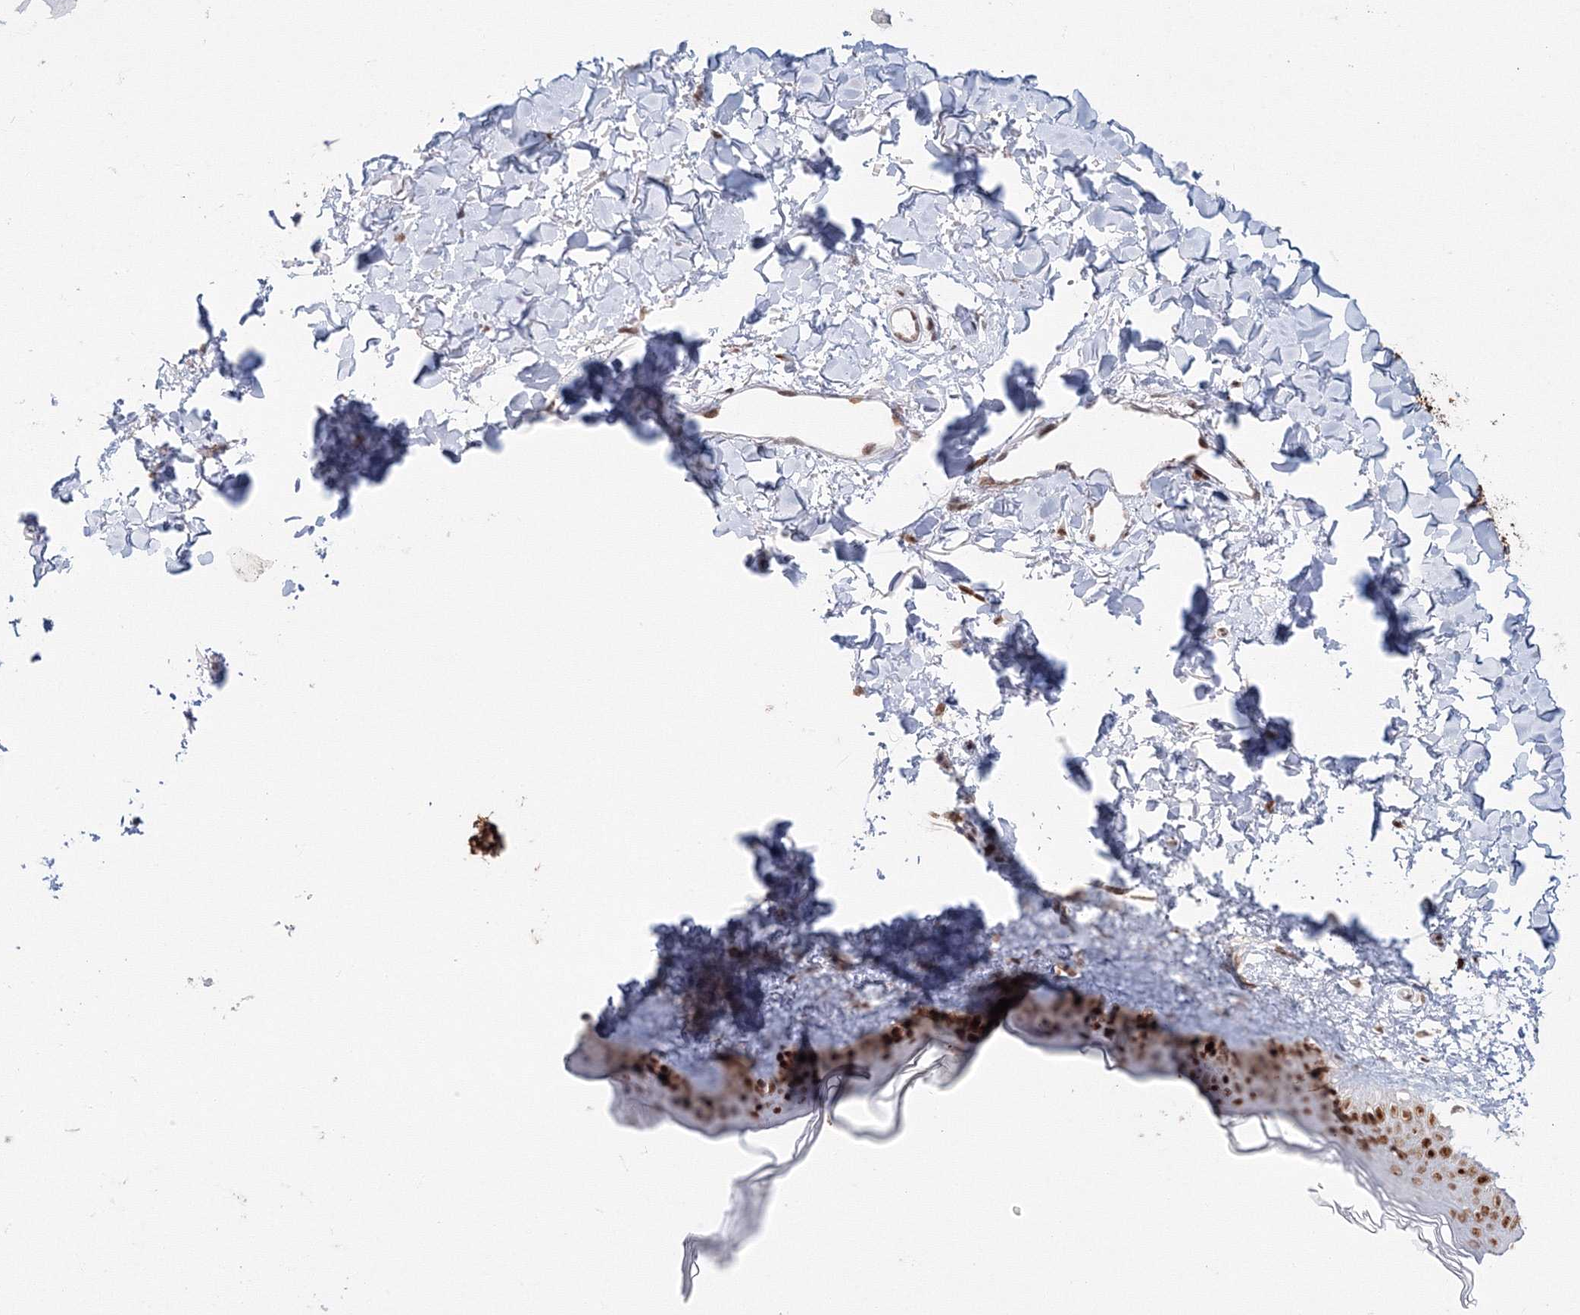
{"staining": {"intensity": "negative", "quantity": "none", "location": "none"}, "tissue": "skin", "cell_type": "Fibroblasts", "image_type": "normal", "snomed": [{"axis": "morphology", "description": "Normal tissue, NOS"}, {"axis": "topography", "description": "Skin"}], "caption": "Immunohistochemistry of normal skin exhibits no staining in fibroblasts. (DAB immunohistochemistry with hematoxylin counter stain).", "gene": "LIG1", "patient": {"sex": "female", "age": 58}}